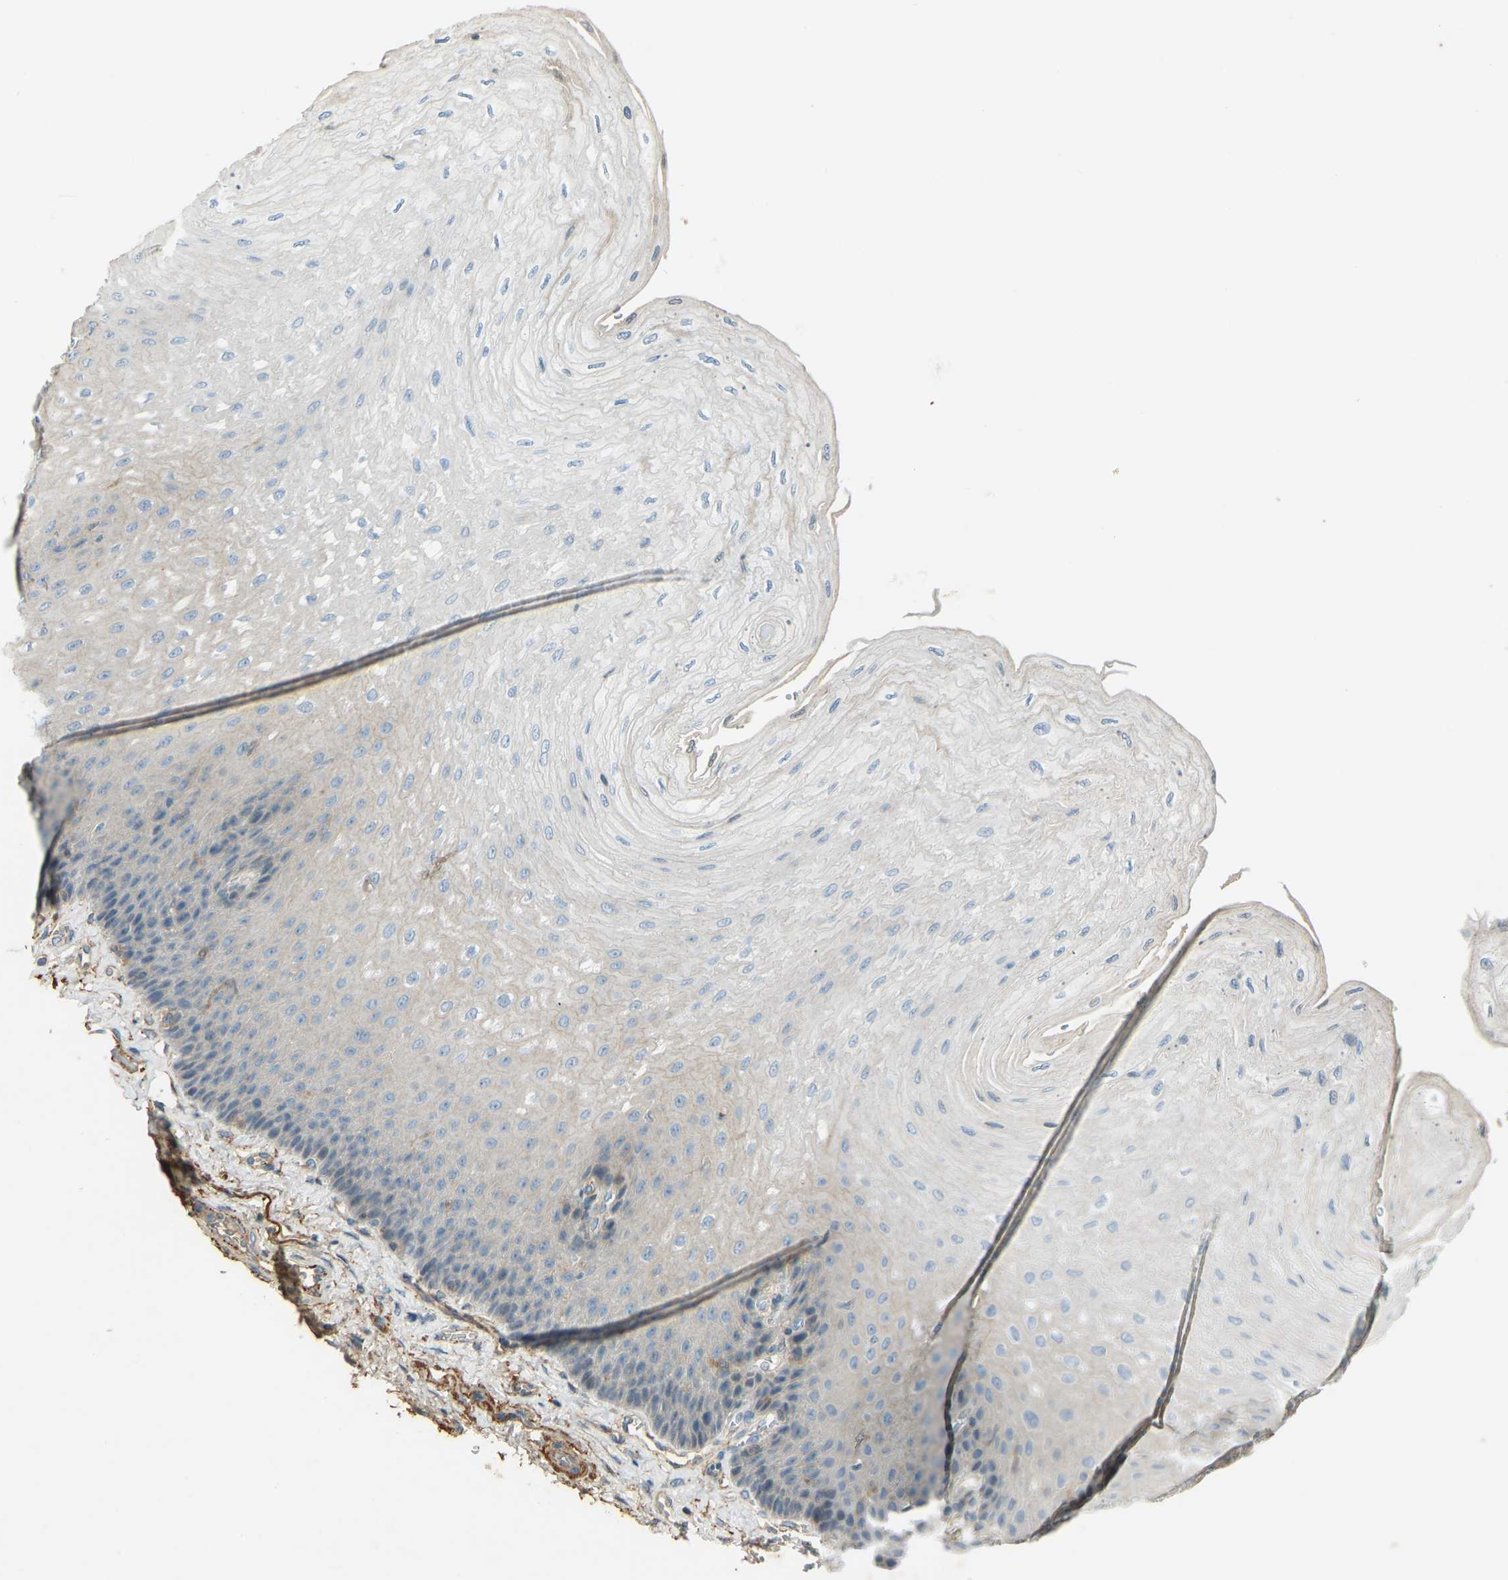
{"staining": {"intensity": "weak", "quantity": "<25%", "location": "cytoplasmic/membranous"}, "tissue": "esophagus", "cell_type": "Squamous epithelial cells", "image_type": "normal", "snomed": [{"axis": "morphology", "description": "Normal tissue, NOS"}, {"axis": "topography", "description": "Esophagus"}], "caption": "High power microscopy micrograph of an immunohistochemistry (IHC) image of normal esophagus, revealing no significant expression in squamous epithelial cells.", "gene": "FBLN2", "patient": {"sex": "female", "age": 72}}